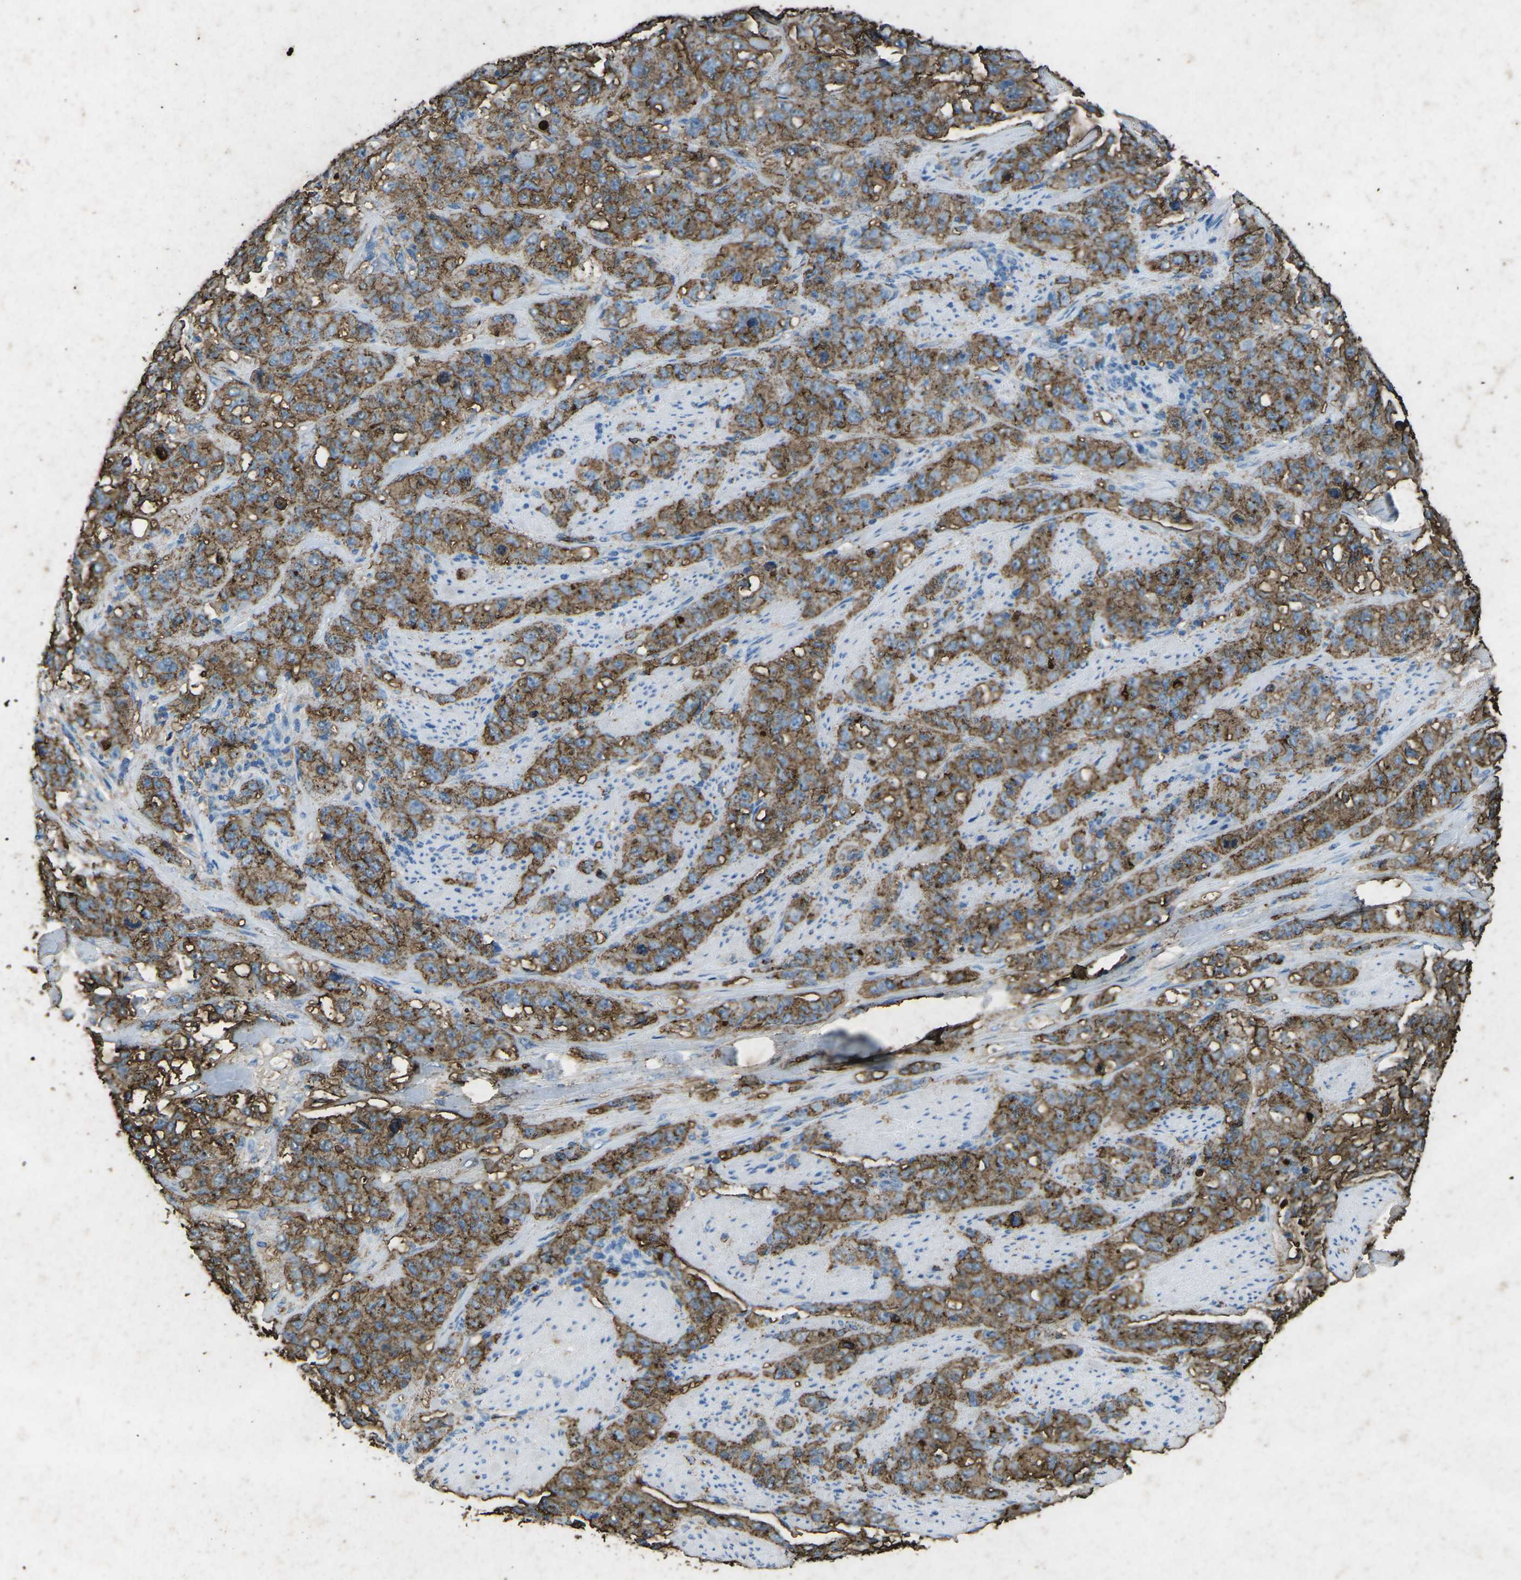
{"staining": {"intensity": "moderate", "quantity": ">75%", "location": "cytoplasmic/membranous"}, "tissue": "stomach cancer", "cell_type": "Tumor cells", "image_type": "cancer", "snomed": [{"axis": "morphology", "description": "Adenocarcinoma, NOS"}, {"axis": "topography", "description": "Stomach"}], "caption": "There is medium levels of moderate cytoplasmic/membranous positivity in tumor cells of stomach adenocarcinoma, as demonstrated by immunohistochemical staining (brown color).", "gene": "CTAGE1", "patient": {"sex": "male", "age": 48}}